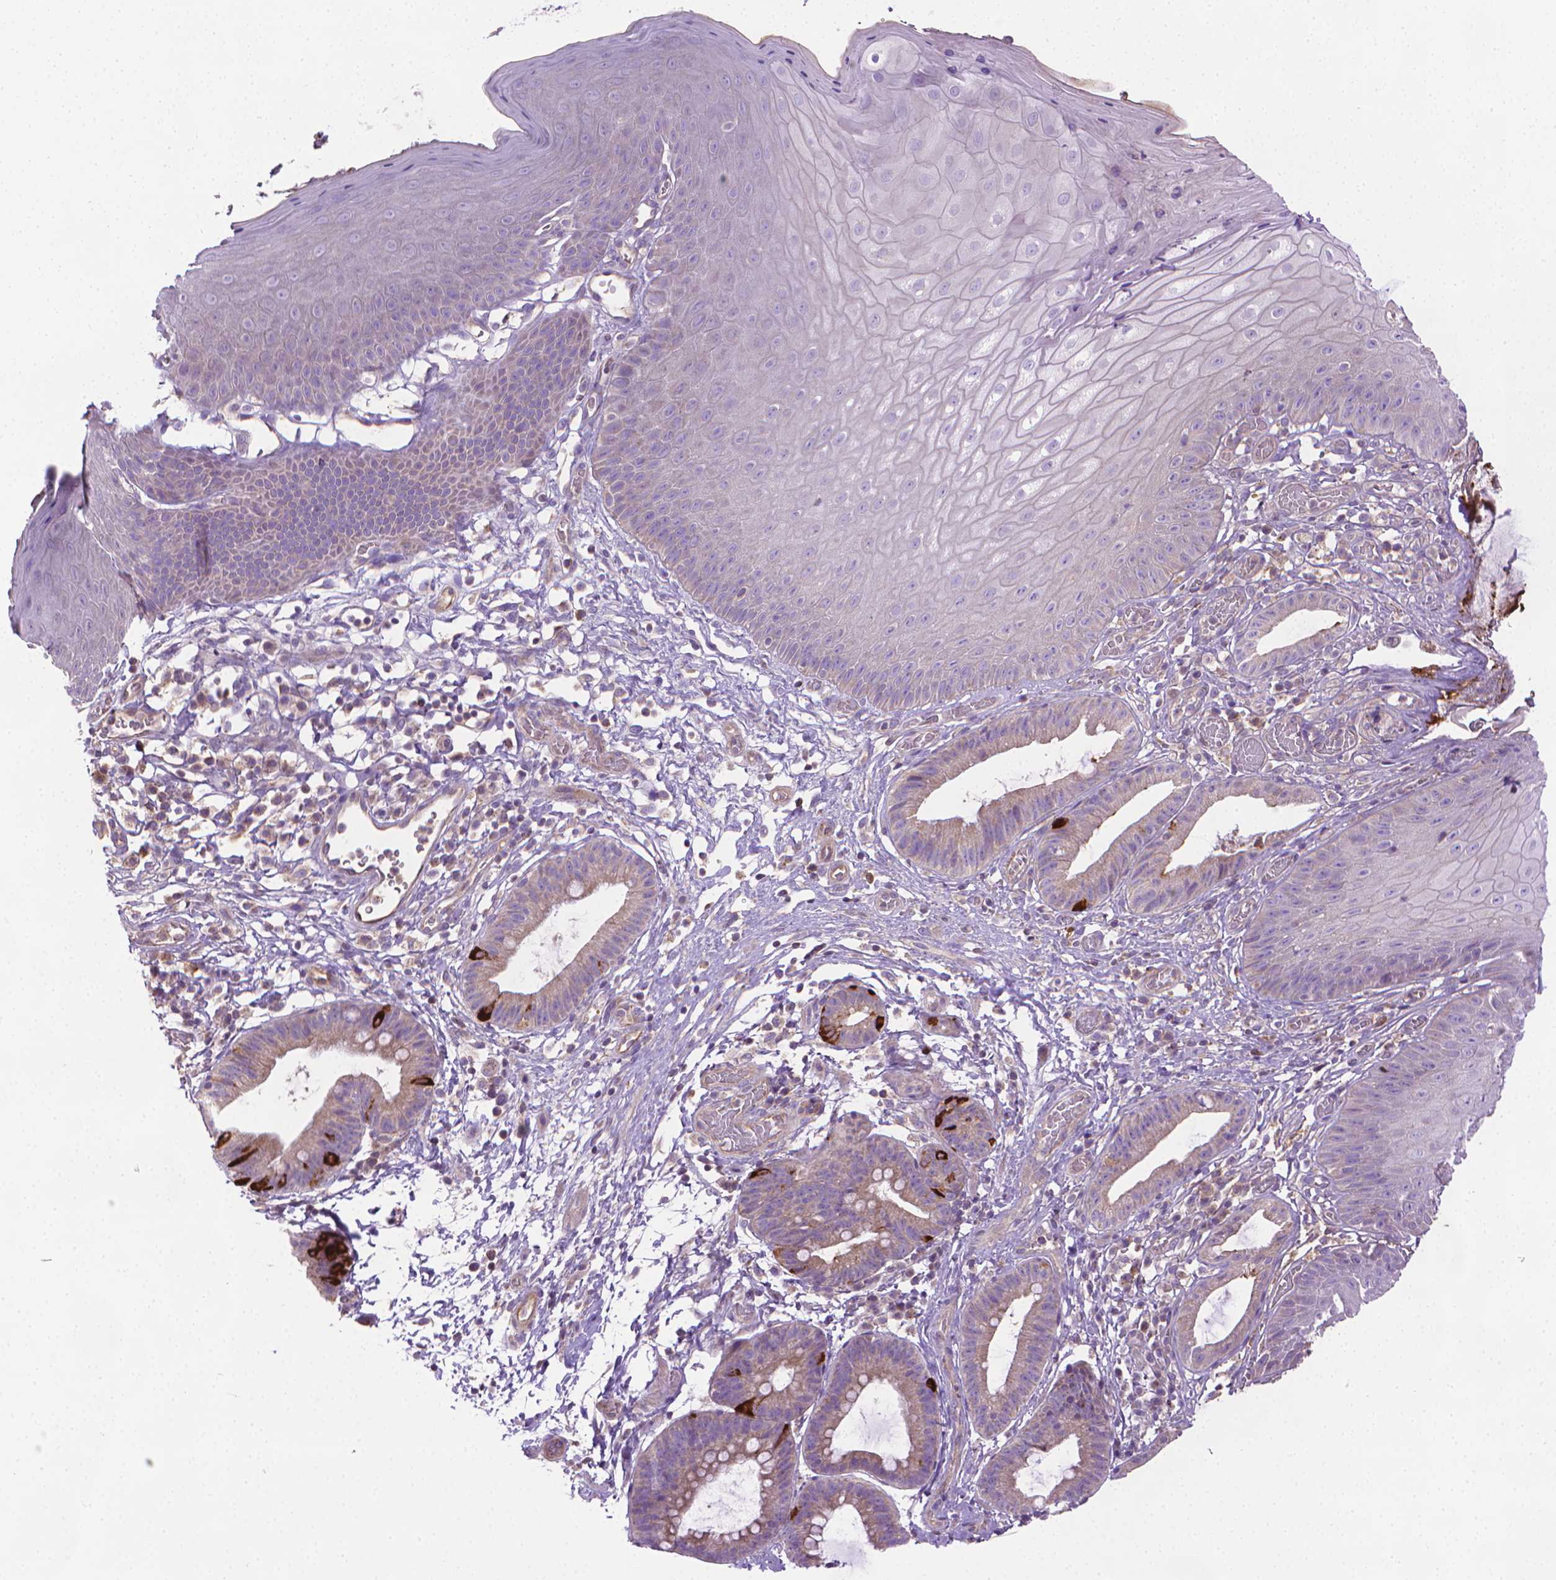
{"staining": {"intensity": "negative", "quantity": "none", "location": "none"}, "tissue": "skin", "cell_type": "Epidermal cells", "image_type": "normal", "snomed": [{"axis": "morphology", "description": "Normal tissue, NOS"}, {"axis": "topography", "description": "Anal"}], "caption": "The photomicrograph shows no significant staining in epidermal cells of skin.", "gene": "SLC51B", "patient": {"sex": "male", "age": 53}}